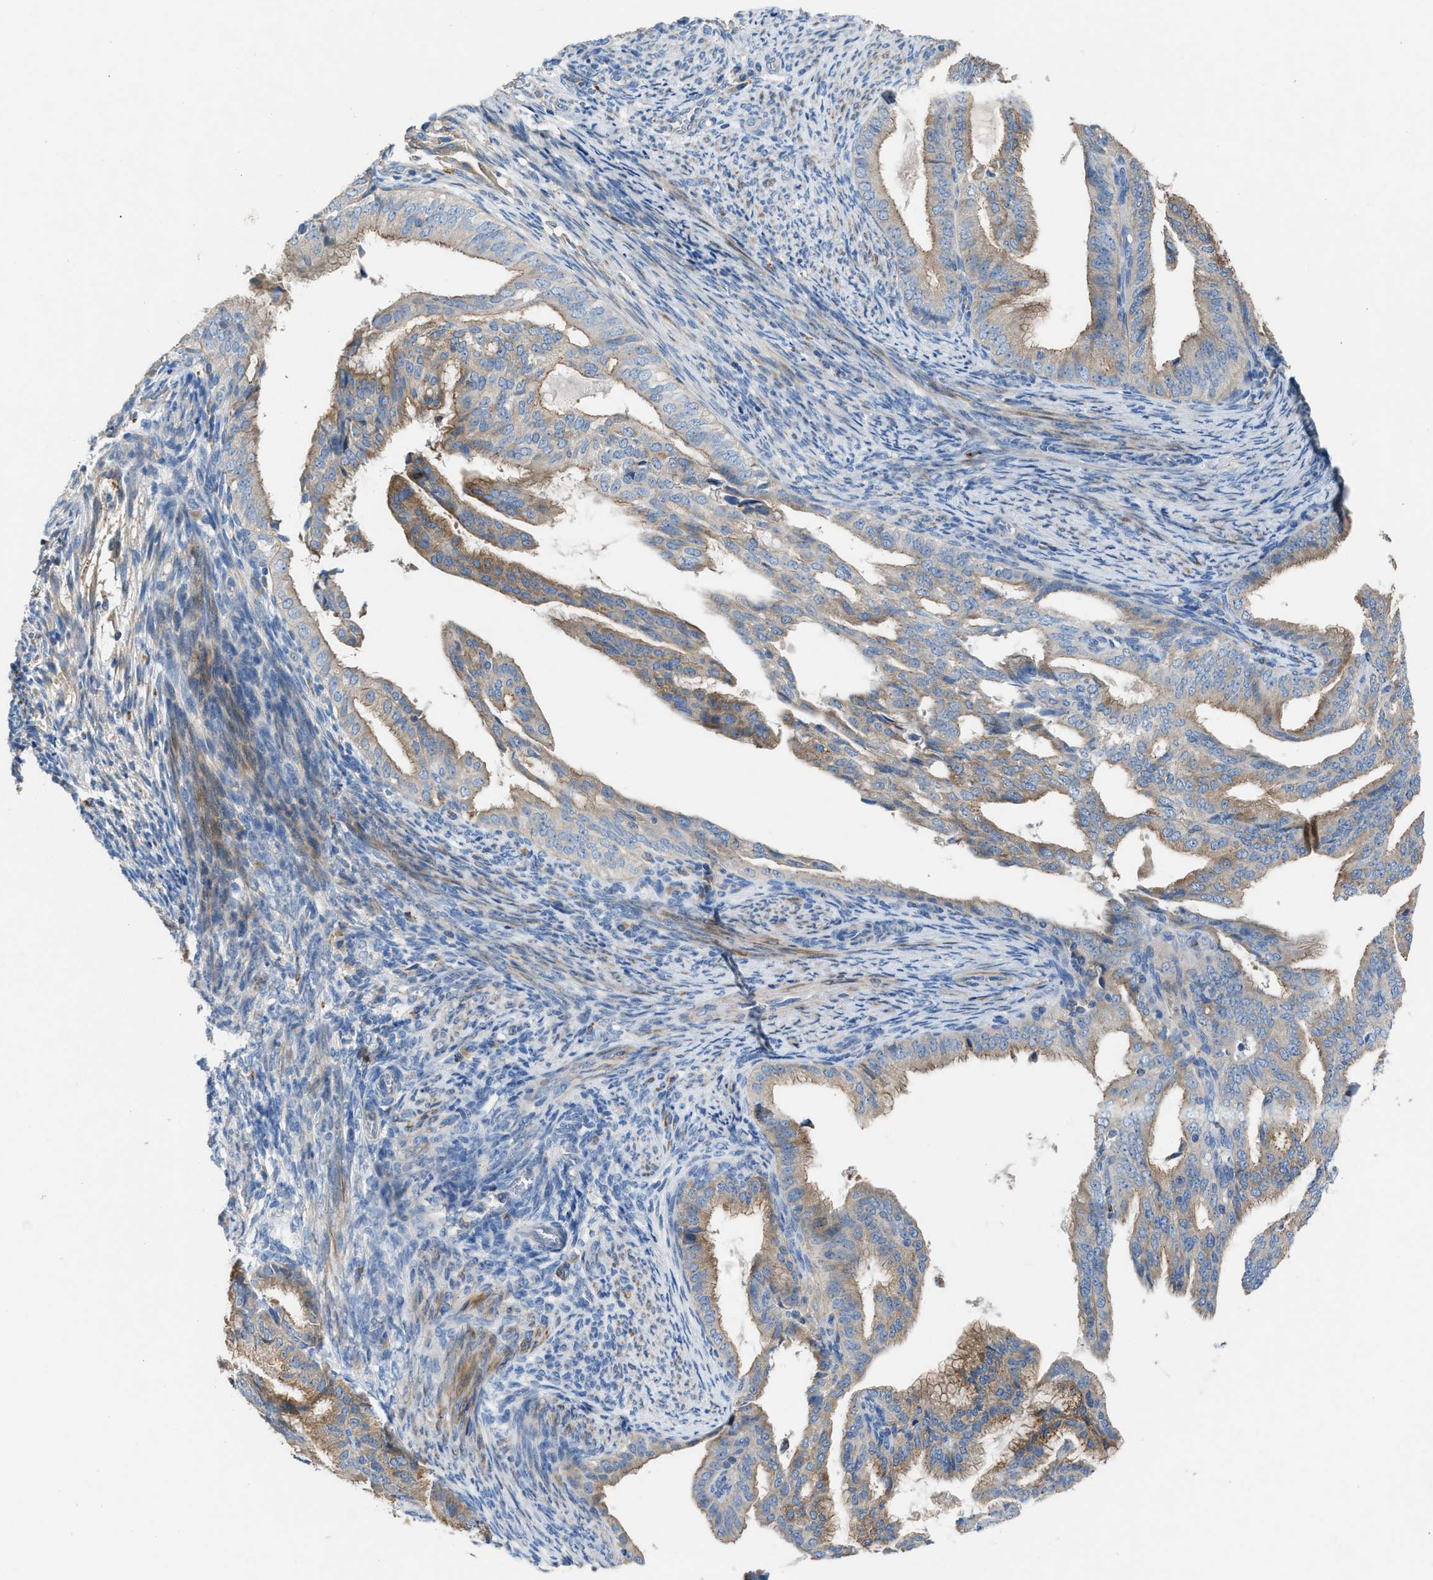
{"staining": {"intensity": "weak", "quantity": "25%-75%", "location": "cytoplasmic/membranous"}, "tissue": "endometrial cancer", "cell_type": "Tumor cells", "image_type": "cancer", "snomed": [{"axis": "morphology", "description": "Adenocarcinoma, NOS"}, {"axis": "topography", "description": "Endometrium"}], "caption": "Immunohistochemistry (DAB) staining of endometrial cancer (adenocarcinoma) displays weak cytoplasmic/membranous protein positivity in about 25%-75% of tumor cells.", "gene": "AOAH", "patient": {"sex": "female", "age": 58}}